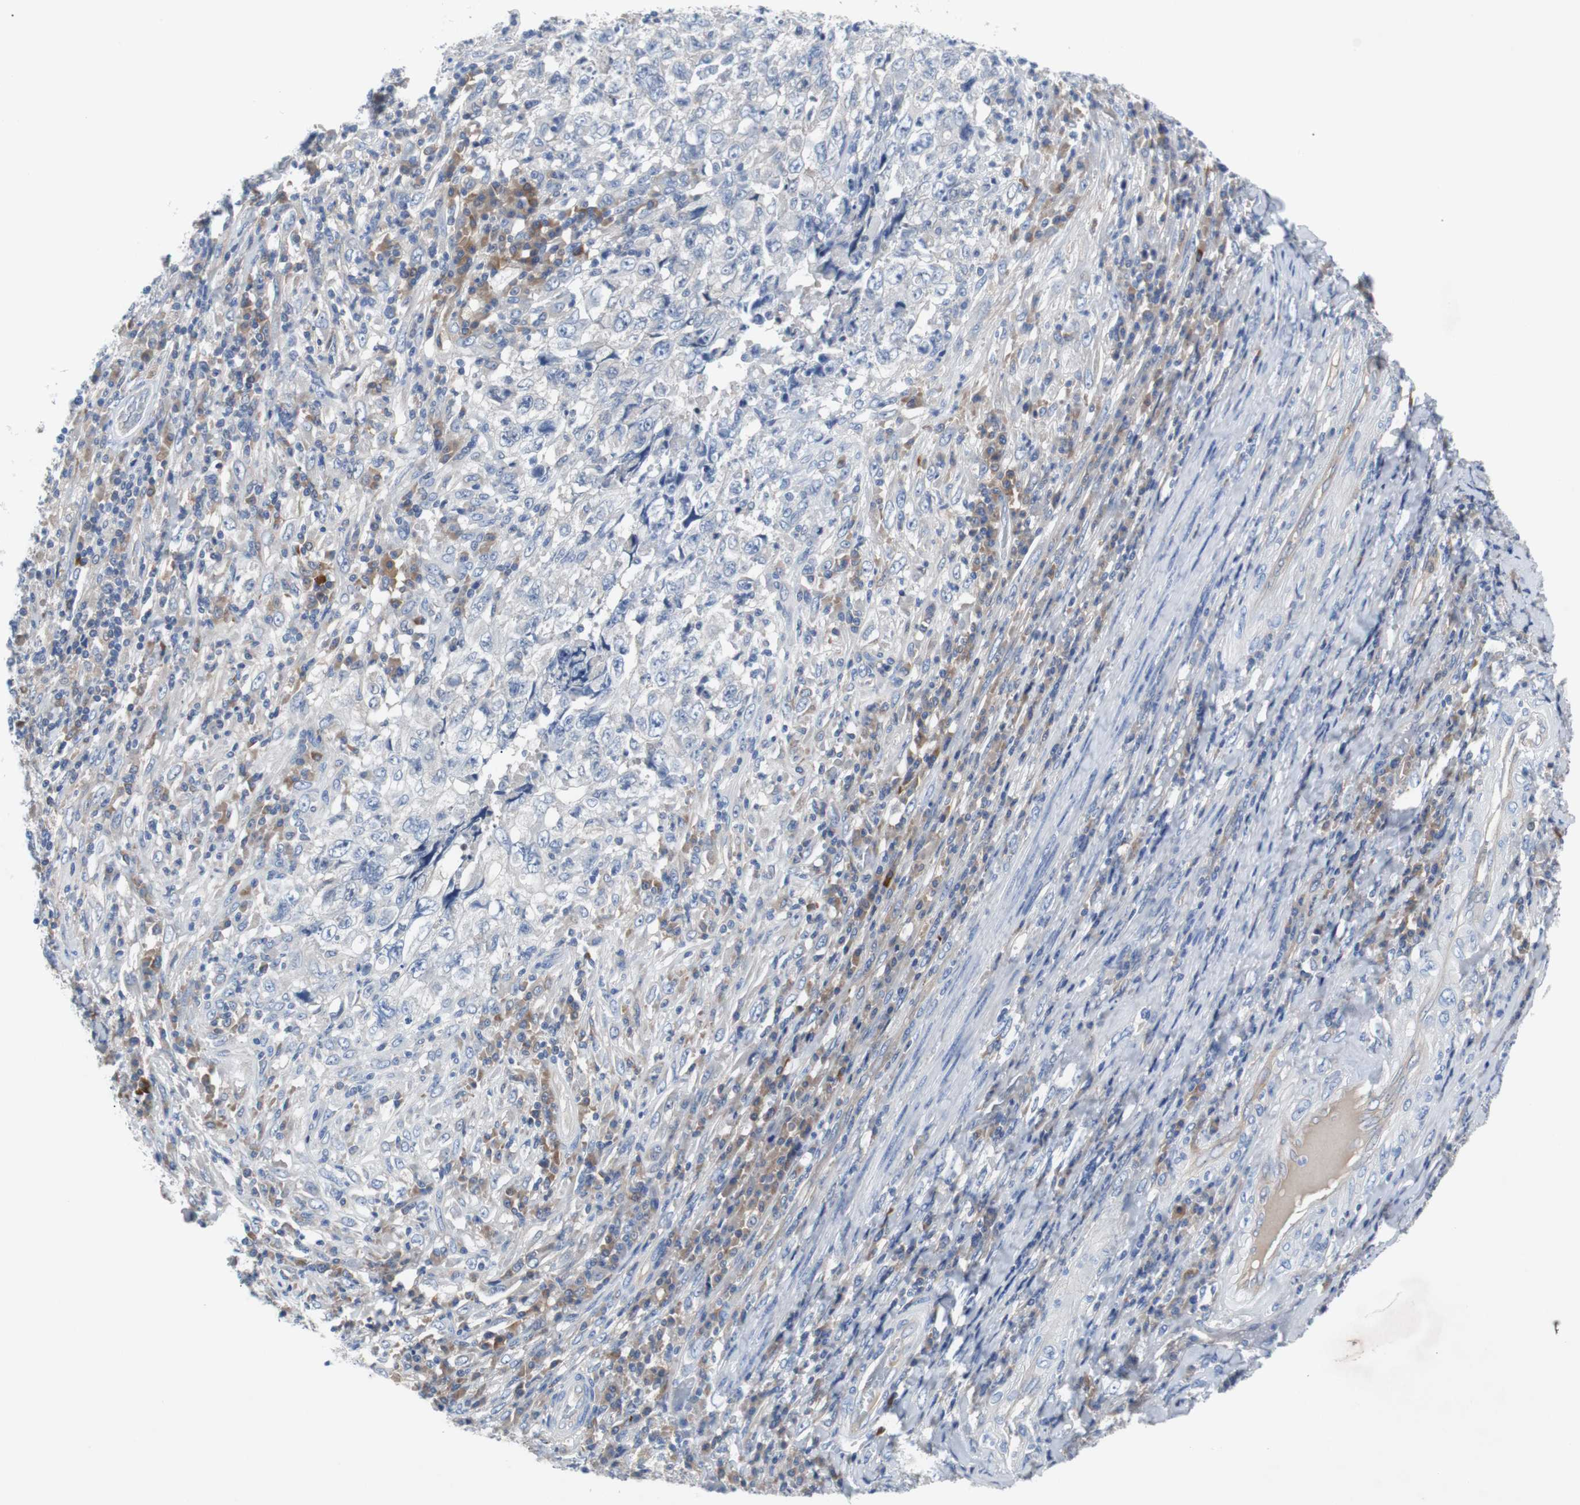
{"staining": {"intensity": "weak", "quantity": "25%-75%", "location": "cytoplasmic/membranous"}, "tissue": "testis cancer", "cell_type": "Tumor cells", "image_type": "cancer", "snomed": [{"axis": "morphology", "description": "Necrosis, NOS"}, {"axis": "morphology", "description": "Carcinoma, Embryonal, NOS"}, {"axis": "topography", "description": "Testis"}], "caption": "A brown stain highlights weak cytoplasmic/membranous staining of a protein in testis cancer tumor cells. The protein of interest is stained brown, and the nuclei are stained in blue (DAB IHC with brightfield microscopy, high magnification).", "gene": "EEF2K", "patient": {"sex": "male", "age": 19}}